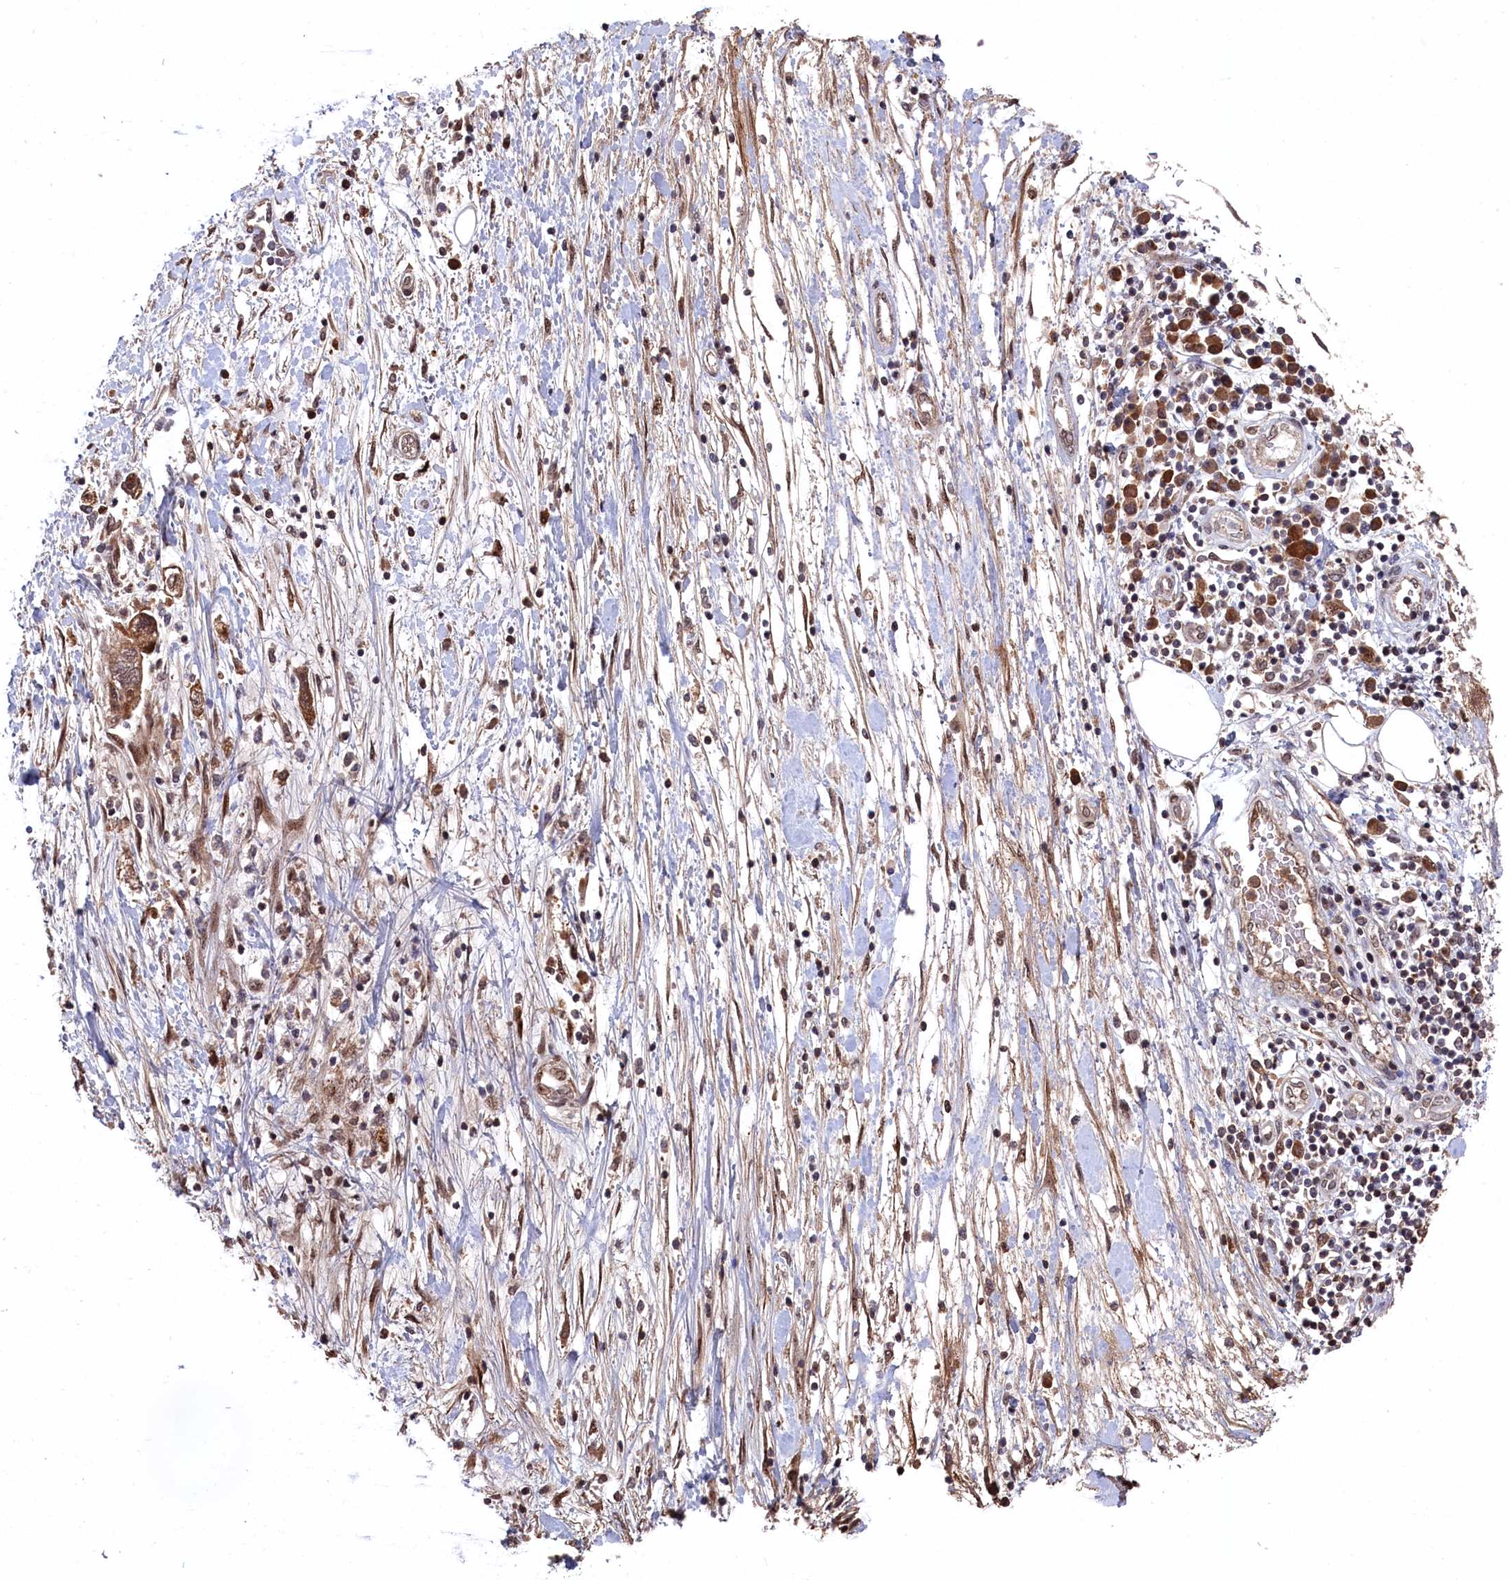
{"staining": {"intensity": "moderate", "quantity": ">75%", "location": "cytoplasmic/membranous"}, "tissue": "pancreatic cancer", "cell_type": "Tumor cells", "image_type": "cancer", "snomed": [{"axis": "morphology", "description": "Adenocarcinoma, NOS"}, {"axis": "topography", "description": "Pancreas"}], "caption": "Tumor cells demonstrate moderate cytoplasmic/membranous expression in approximately >75% of cells in pancreatic cancer. (IHC, brightfield microscopy, high magnification).", "gene": "CLPX", "patient": {"sex": "female", "age": 73}}